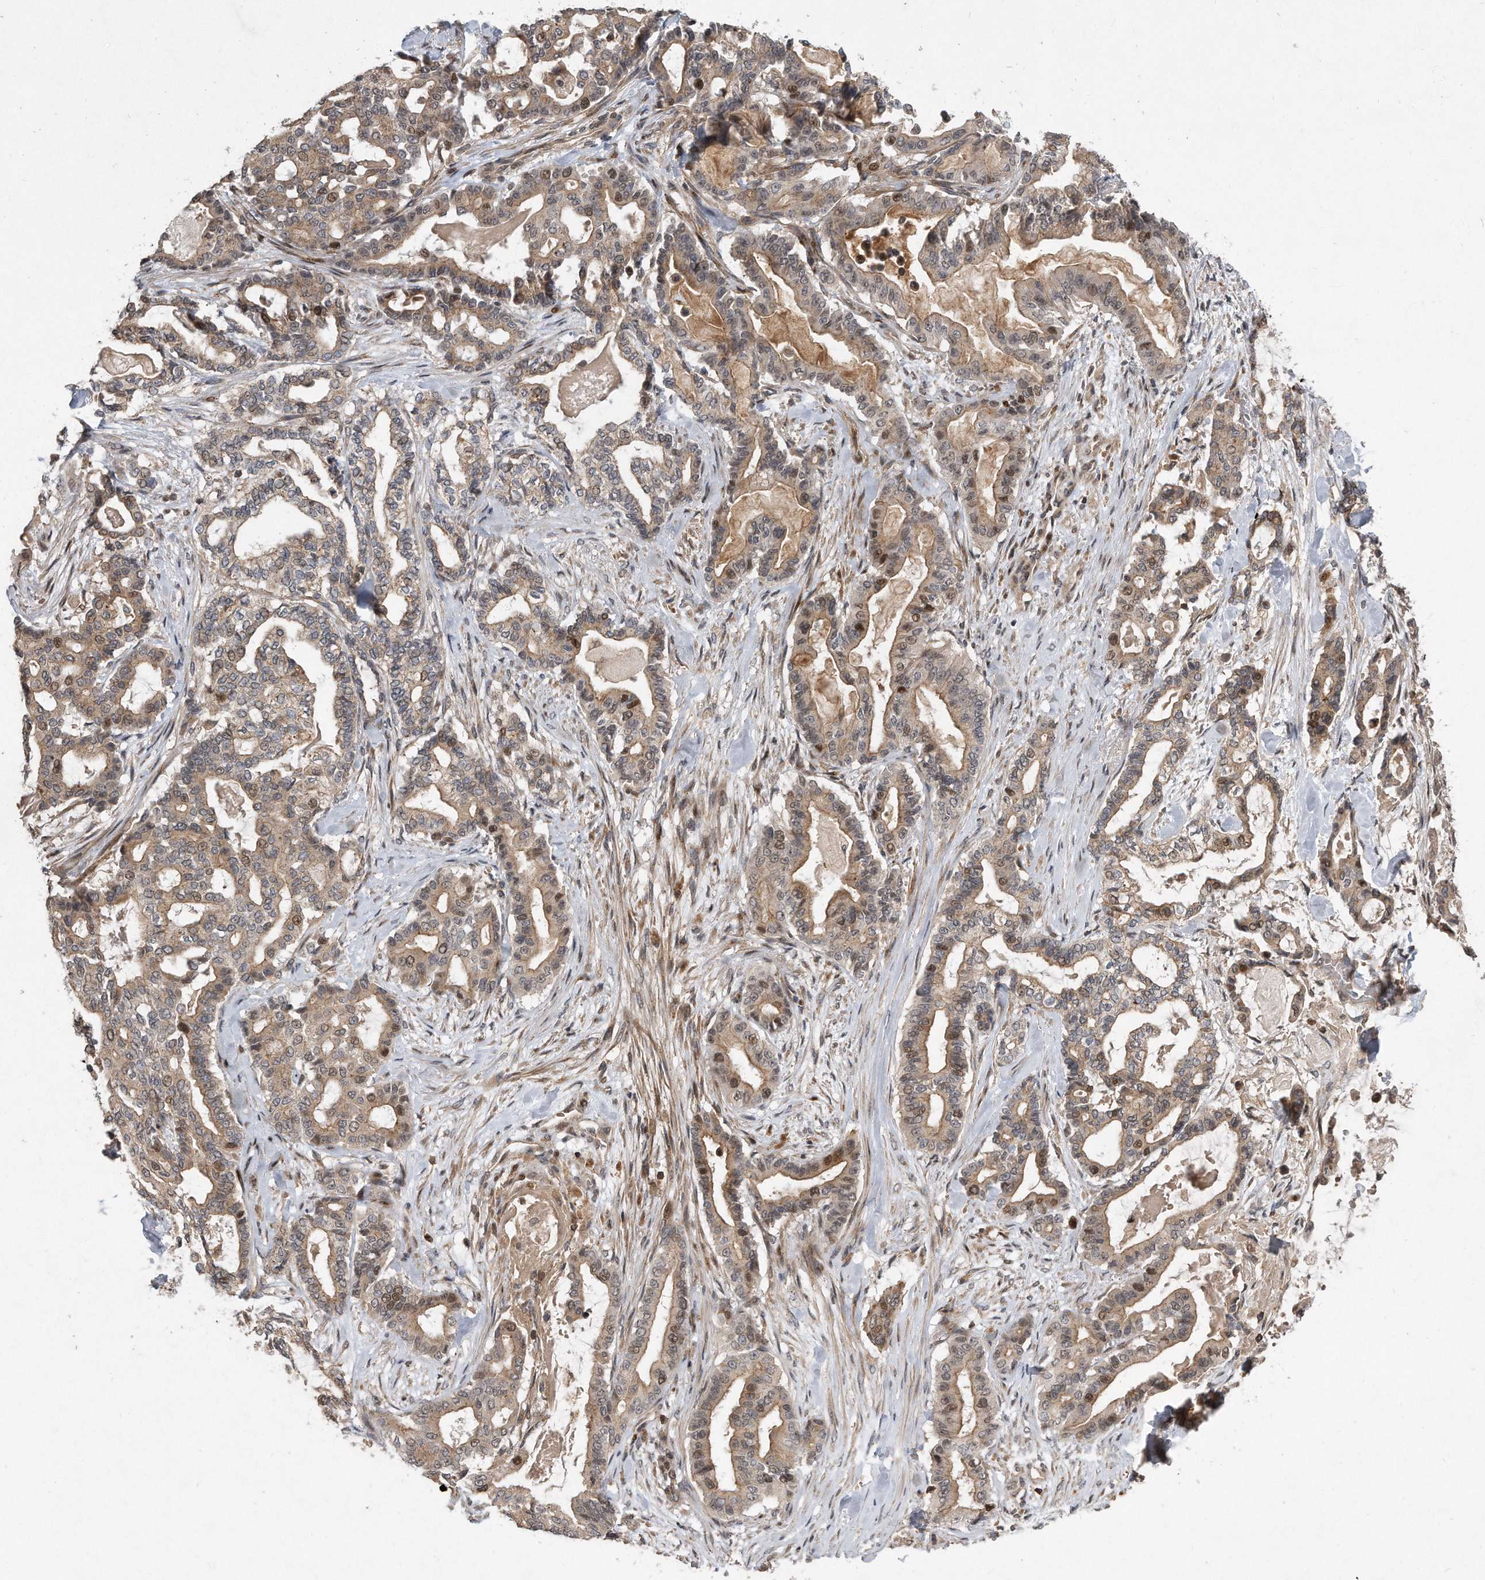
{"staining": {"intensity": "moderate", "quantity": "25%-75%", "location": "cytoplasmic/membranous,nuclear"}, "tissue": "pancreatic cancer", "cell_type": "Tumor cells", "image_type": "cancer", "snomed": [{"axis": "morphology", "description": "Adenocarcinoma, NOS"}, {"axis": "topography", "description": "Pancreas"}], "caption": "Protein expression analysis of adenocarcinoma (pancreatic) exhibits moderate cytoplasmic/membranous and nuclear expression in approximately 25%-75% of tumor cells.", "gene": "PGBD2", "patient": {"sex": "male", "age": 63}}